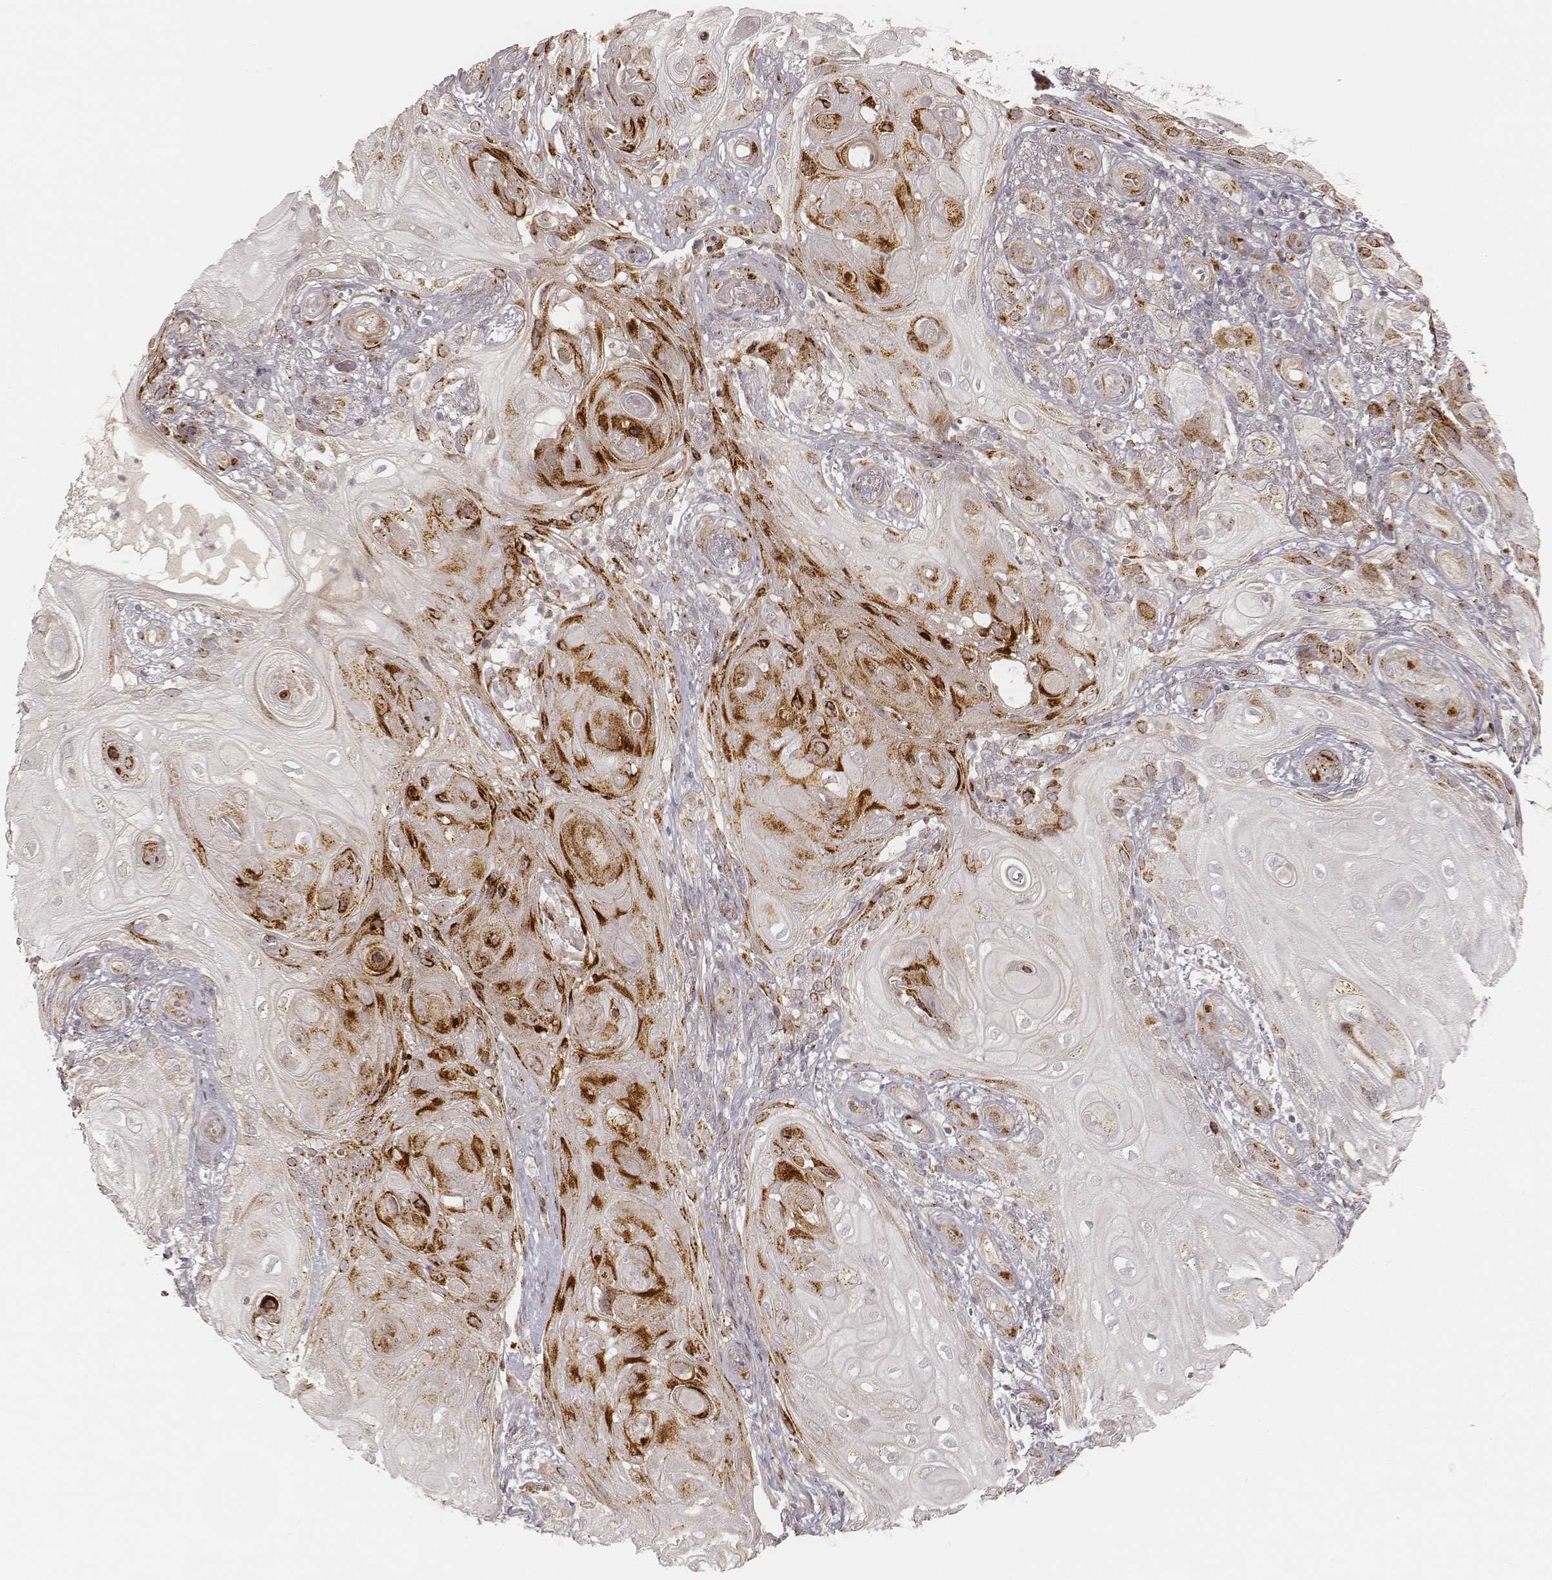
{"staining": {"intensity": "strong", "quantity": "<25%", "location": "cytoplasmic/membranous"}, "tissue": "skin cancer", "cell_type": "Tumor cells", "image_type": "cancer", "snomed": [{"axis": "morphology", "description": "Squamous cell carcinoma, NOS"}, {"axis": "topography", "description": "Skin"}], "caption": "Protein analysis of skin cancer tissue reveals strong cytoplasmic/membranous staining in approximately <25% of tumor cells.", "gene": "GORASP2", "patient": {"sex": "male", "age": 62}}